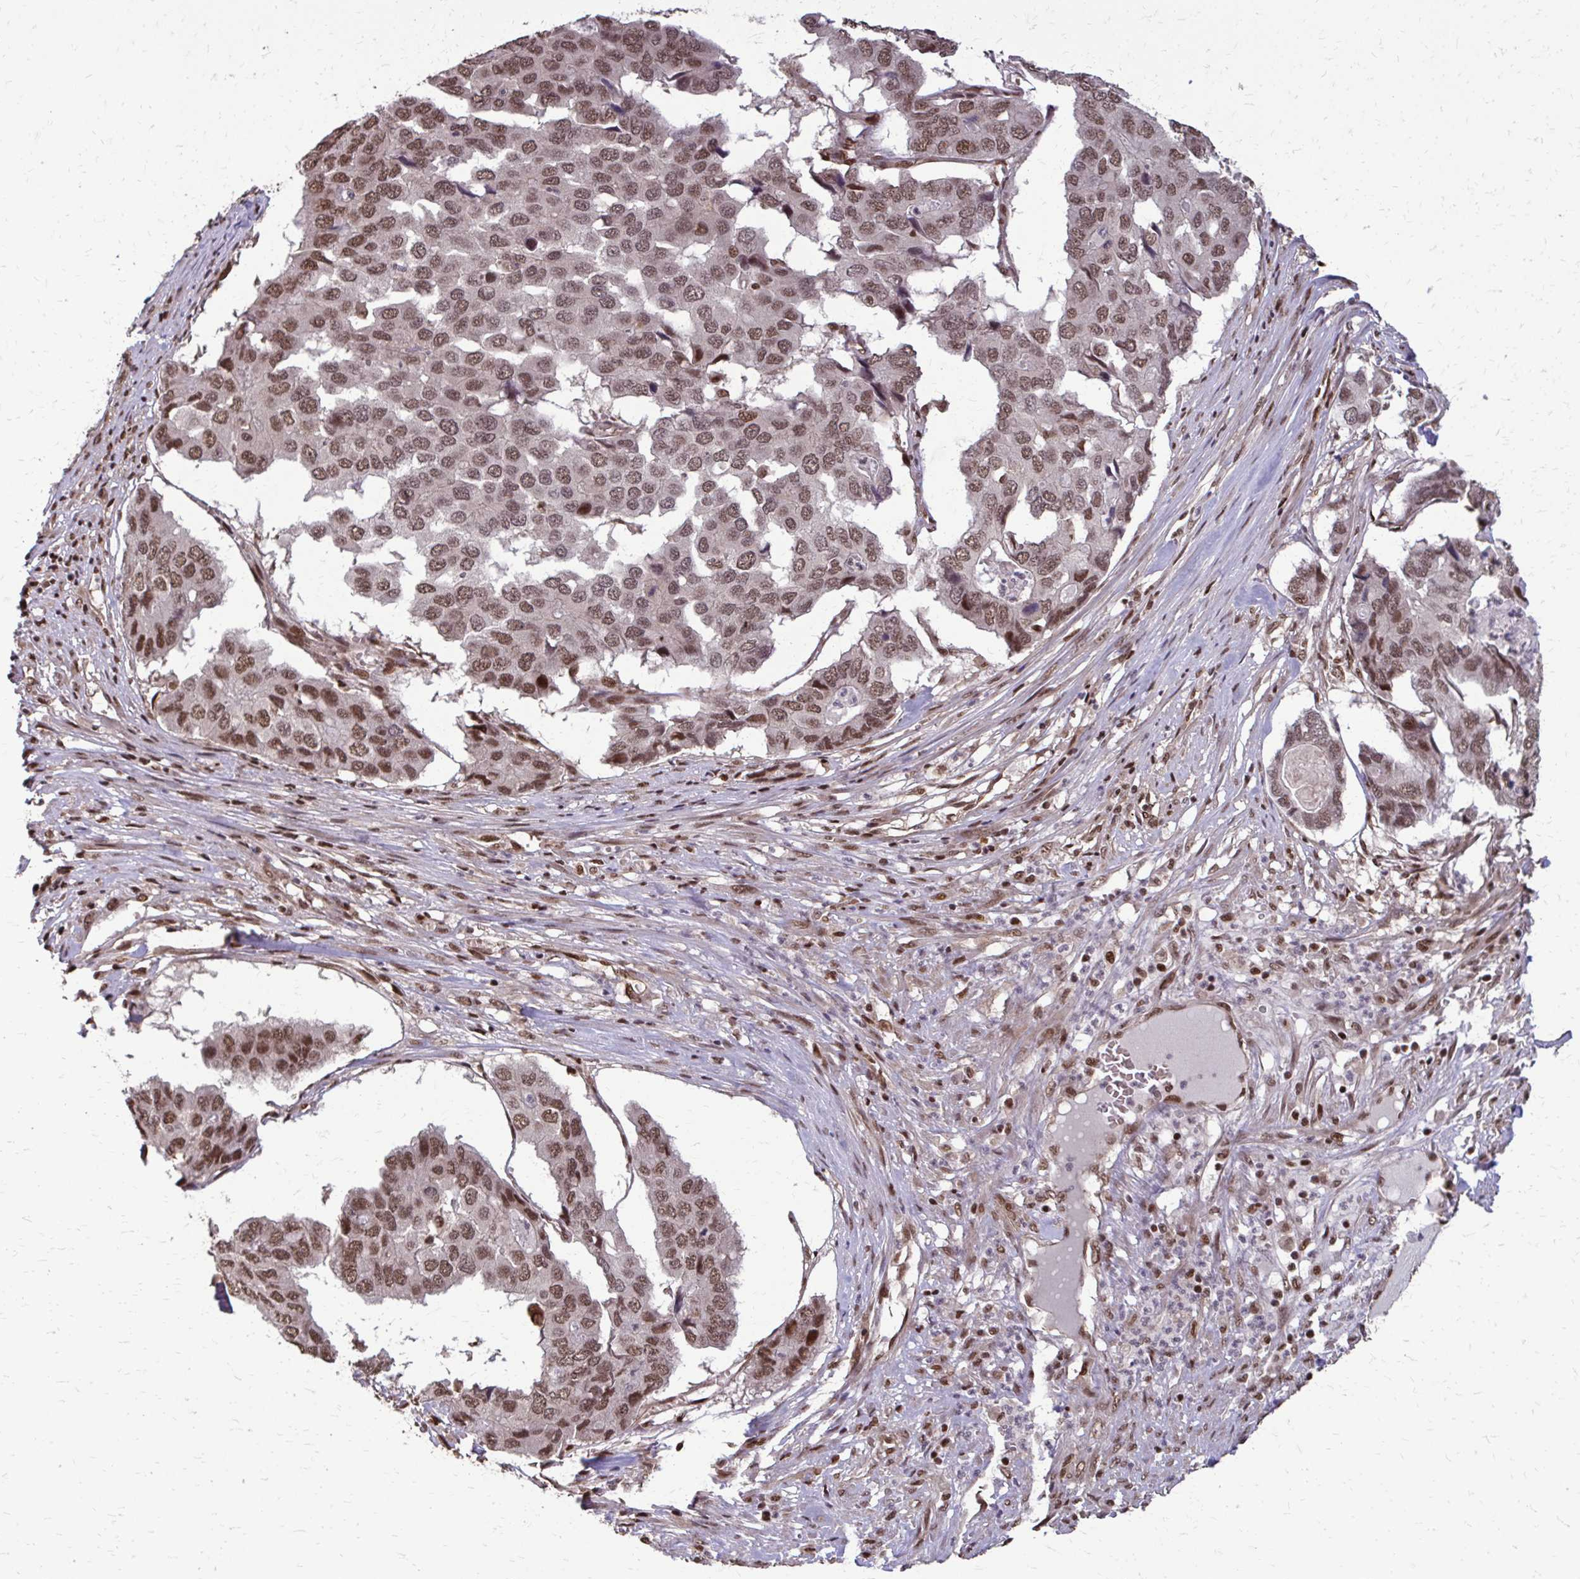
{"staining": {"intensity": "moderate", "quantity": ">75%", "location": "nuclear"}, "tissue": "pancreatic cancer", "cell_type": "Tumor cells", "image_type": "cancer", "snomed": [{"axis": "morphology", "description": "Adenocarcinoma, NOS"}, {"axis": "topography", "description": "Pancreas"}], "caption": "Protein staining shows moderate nuclear staining in about >75% of tumor cells in pancreatic cancer.", "gene": "SS18", "patient": {"sex": "male", "age": 50}}